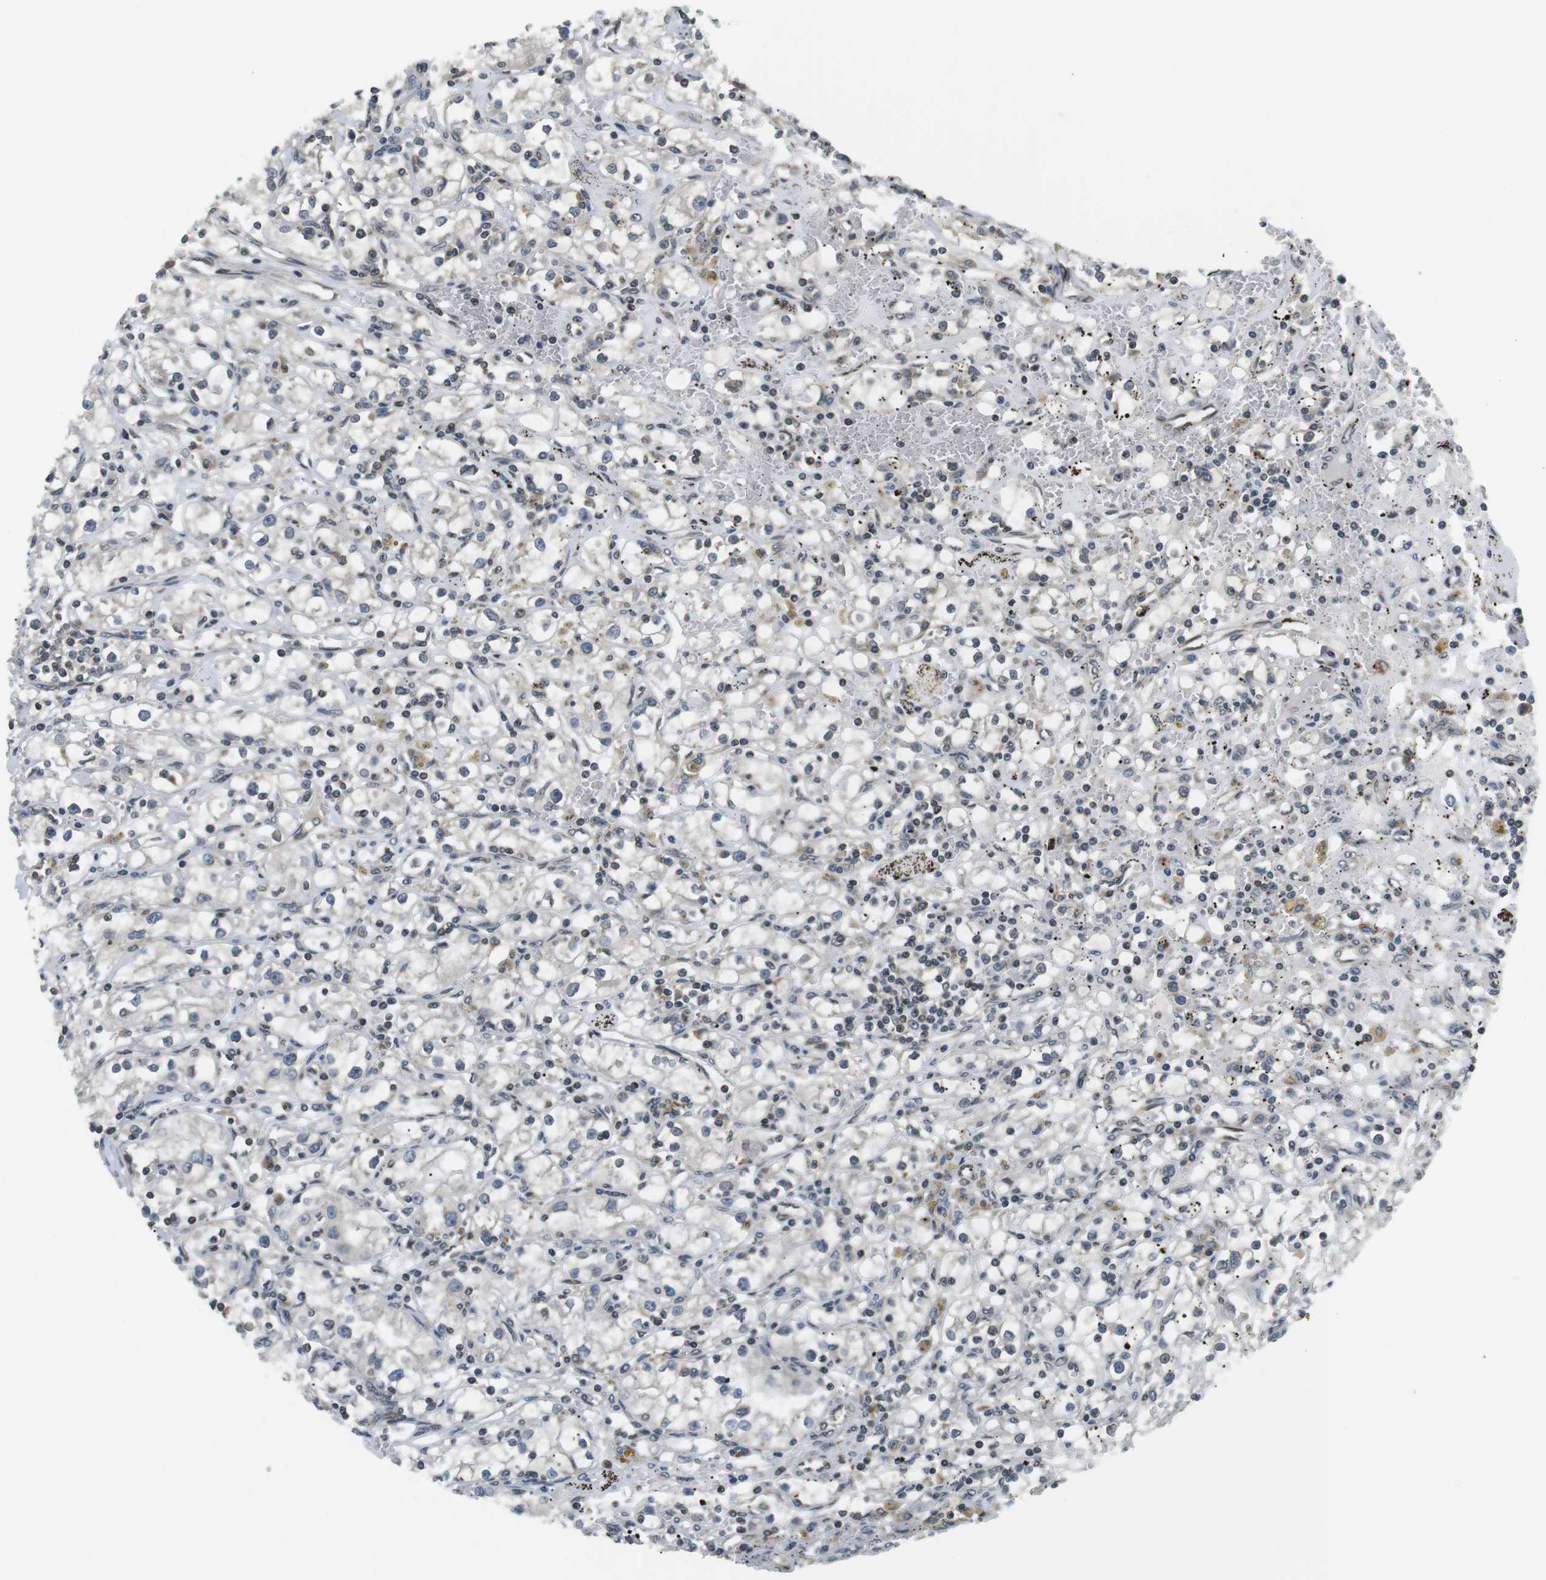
{"staining": {"intensity": "negative", "quantity": "none", "location": "none"}, "tissue": "renal cancer", "cell_type": "Tumor cells", "image_type": "cancer", "snomed": [{"axis": "morphology", "description": "Adenocarcinoma, NOS"}, {"axis": "topography", "description": "Kidney"}], "caption": "A high-resolution image shows immunohistochemistry staining of adenocarcinoma (renal), which demonstrates no significant positivity in tumor cells.", "gene": "TMX4", "patient": {"sex": "male", "age": 56}}